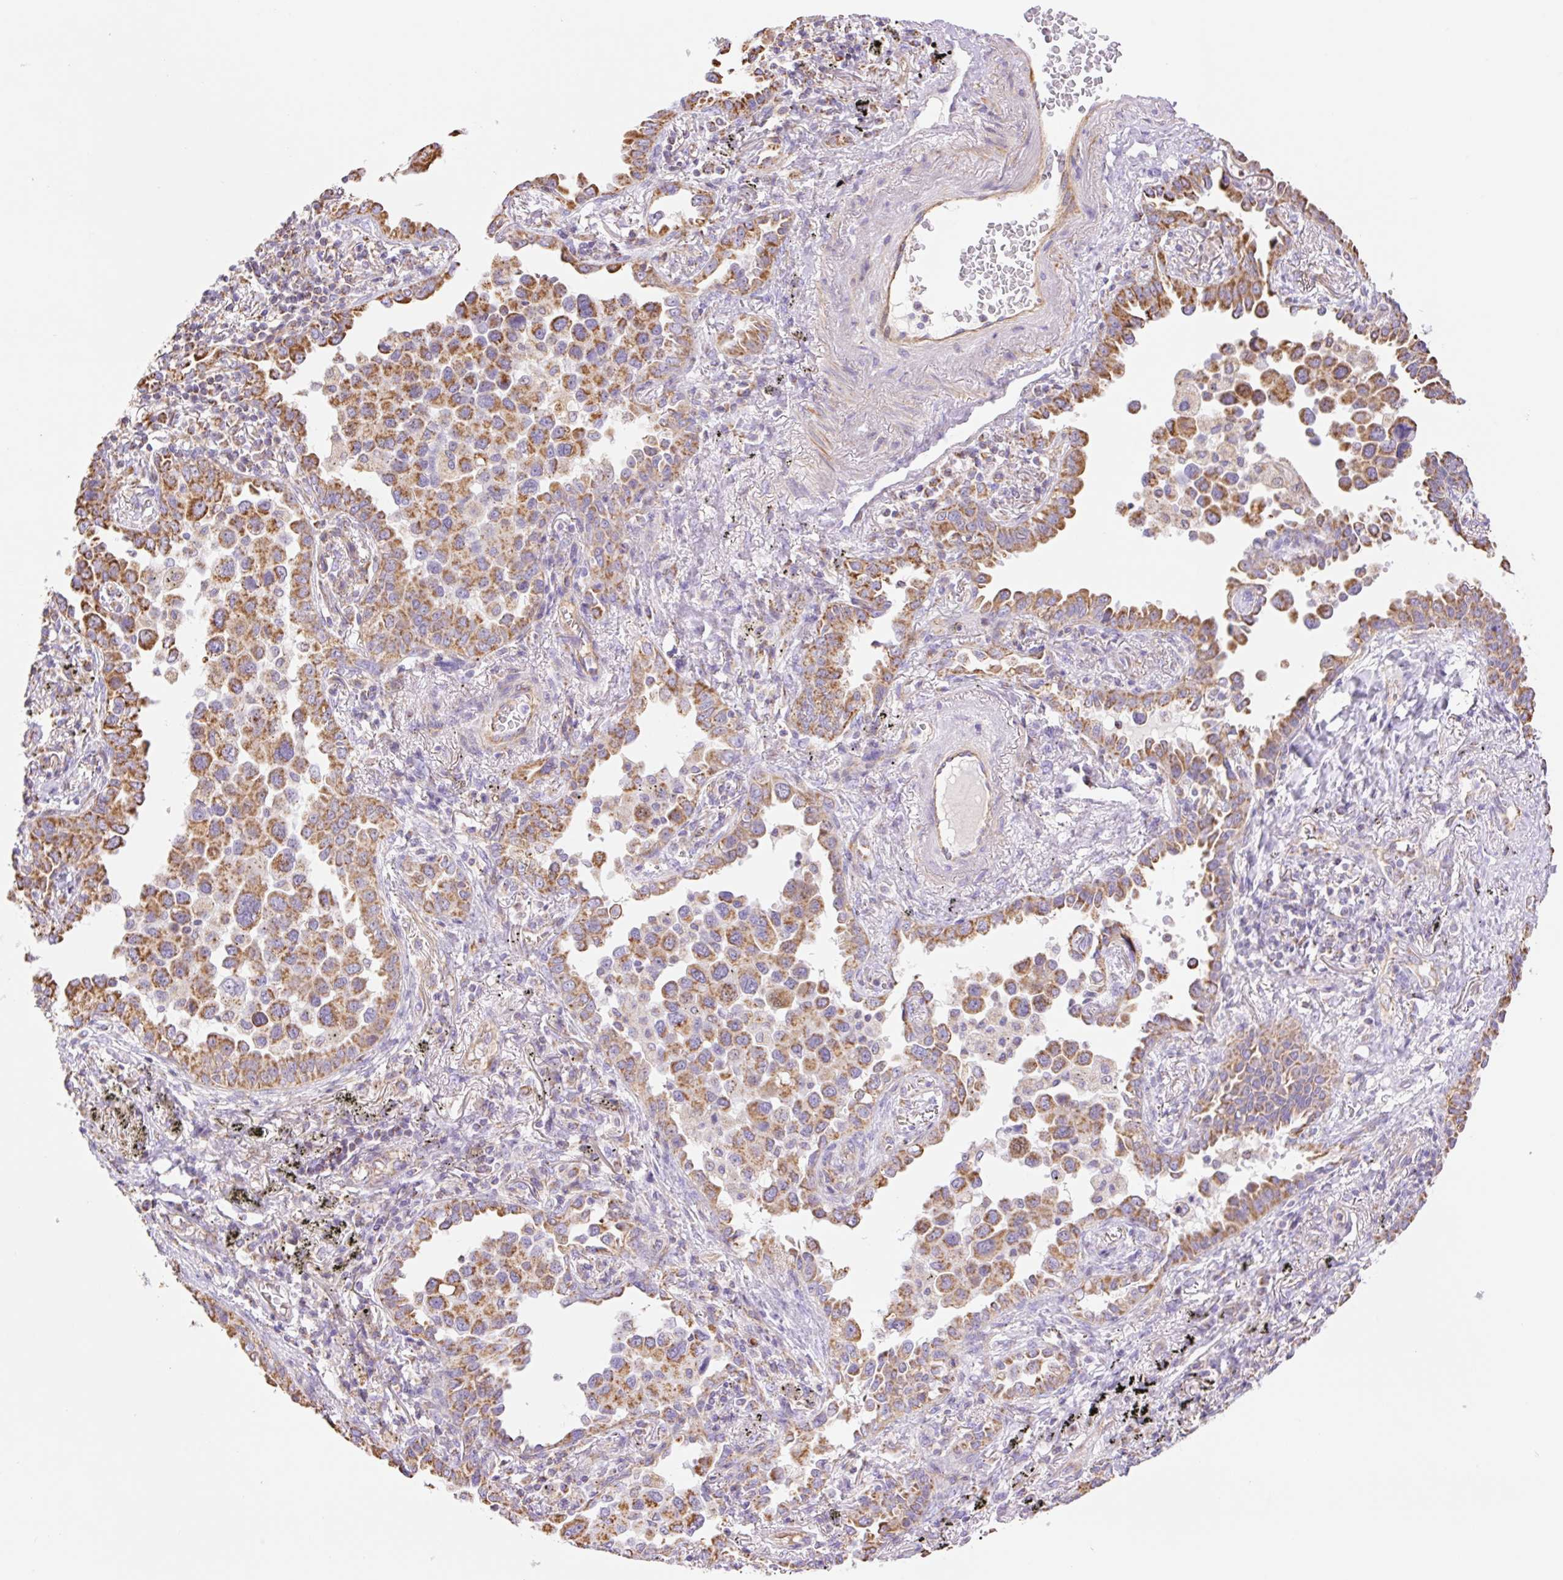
{"staining": {"intensity": "moderate", "quantity": ">75%", "location": "cytoplasmic/membranous"}, "tissue": "lung cancer", "cell_type": "Tumor cells", "image_type": "cancer", "snomed": [{"axis": "morphology", "description": "Adenocarcinoma, NOS"}, {"axis": "topography", "description": "Lung"}], "caption": "Protein staining of lung cancer (adenocarcinoma) tissue reveals moderate cytoplasmic/membranous expression in approximately >75% of tumor cells.", "gene": "ESAM", "patient": {"sex": "male", "age": 67}}